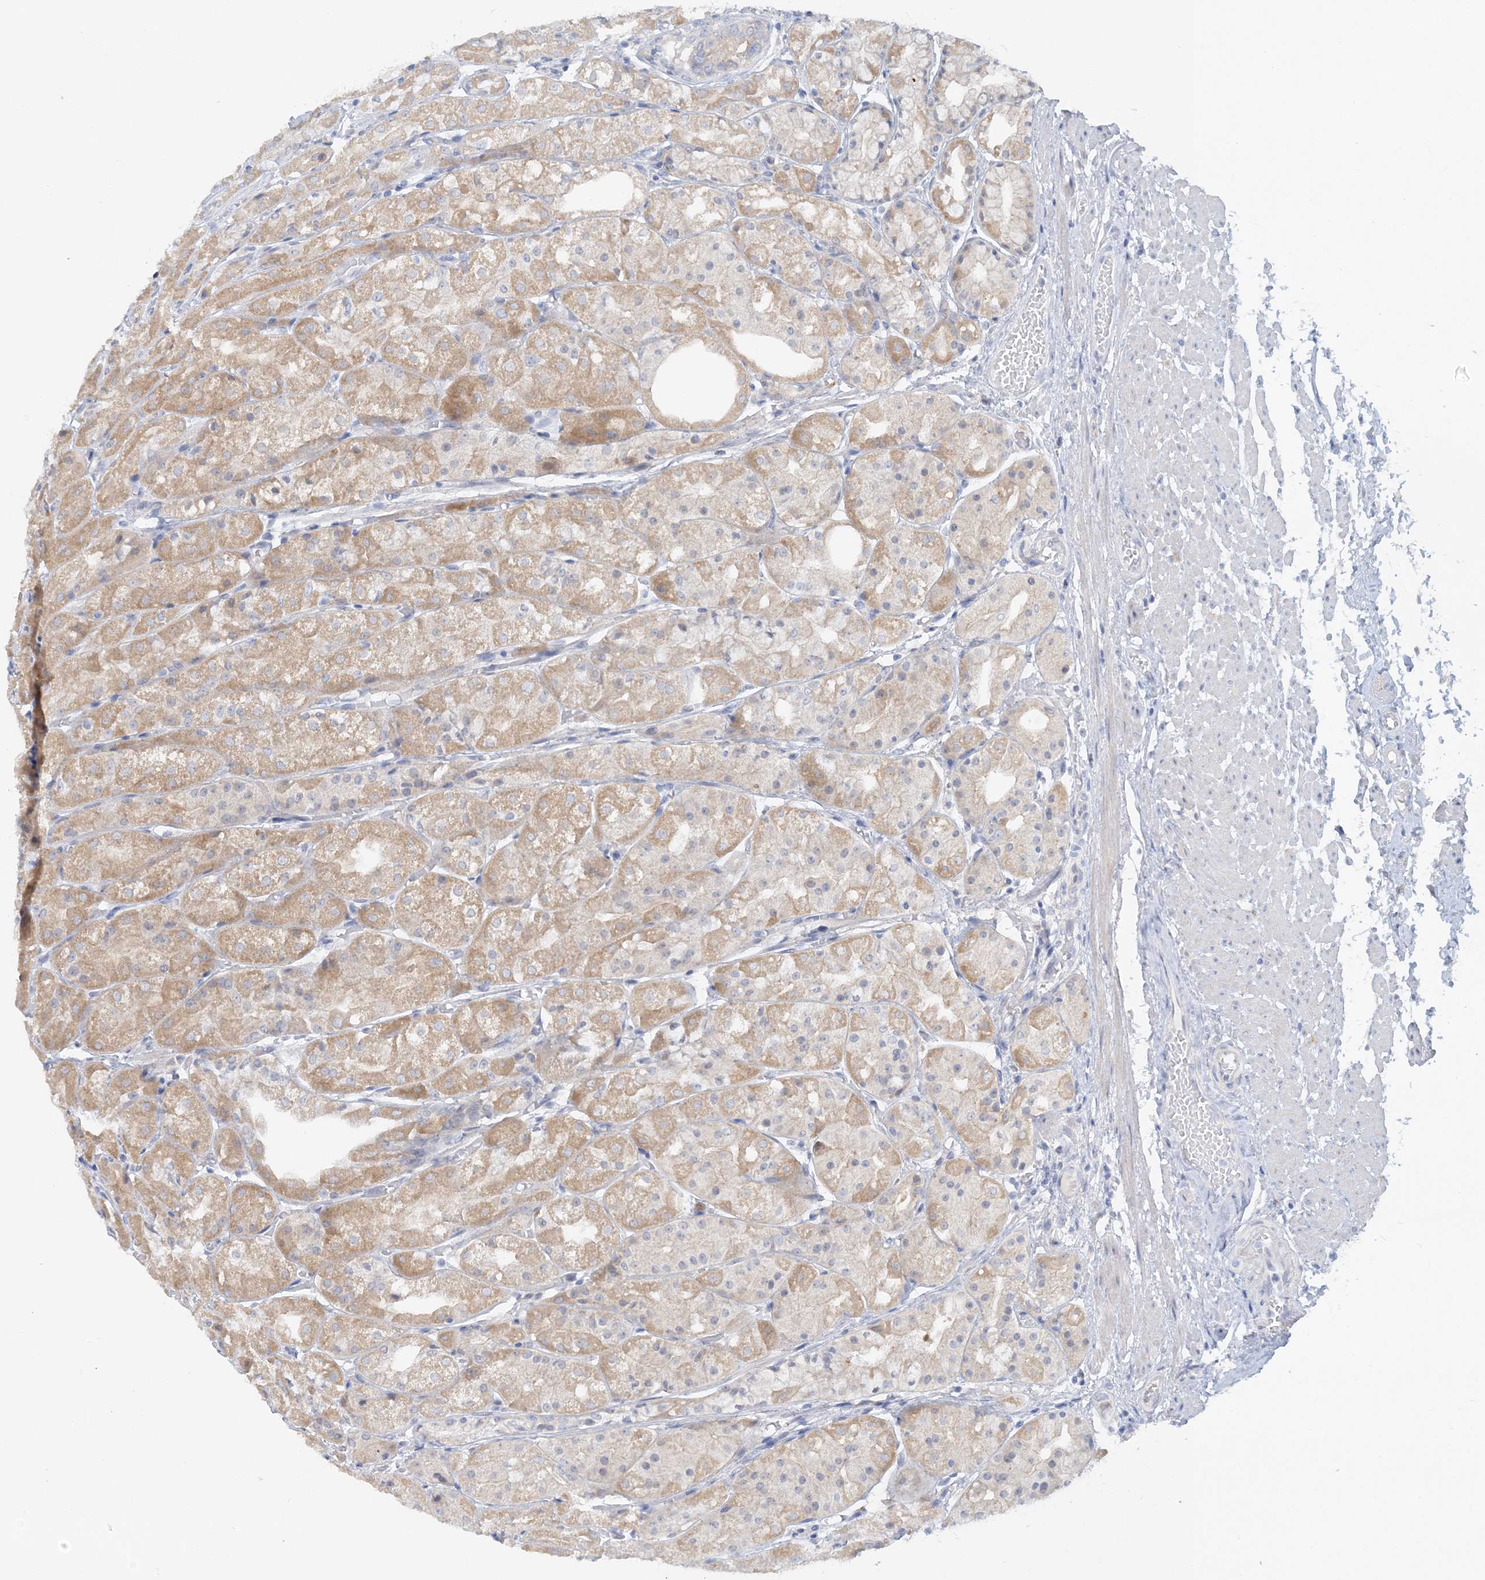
{"staining": {"intensity": "weak", "quantity": "25%-75%", "location": "cytoplasmic/membranous"}, "tissue": "stomach", "cell_type": "Glandular cells", "image_type": "normal", "snomed": [{"axis": "morphology", "description": "Normal tissue, NOS"}, {"axis": "topography", "description": "Stomach, upper"}], "caption": "Immunohistochemical staining of normal stomach displays weak cytoplasmic/membranous protein expression in approximately 25%-75% of glandular cells. (IHC, brightfield microscopy, high magnification).", "gene": "ENSG00000288637", "patient": {"sex": "male", "age": 72}}